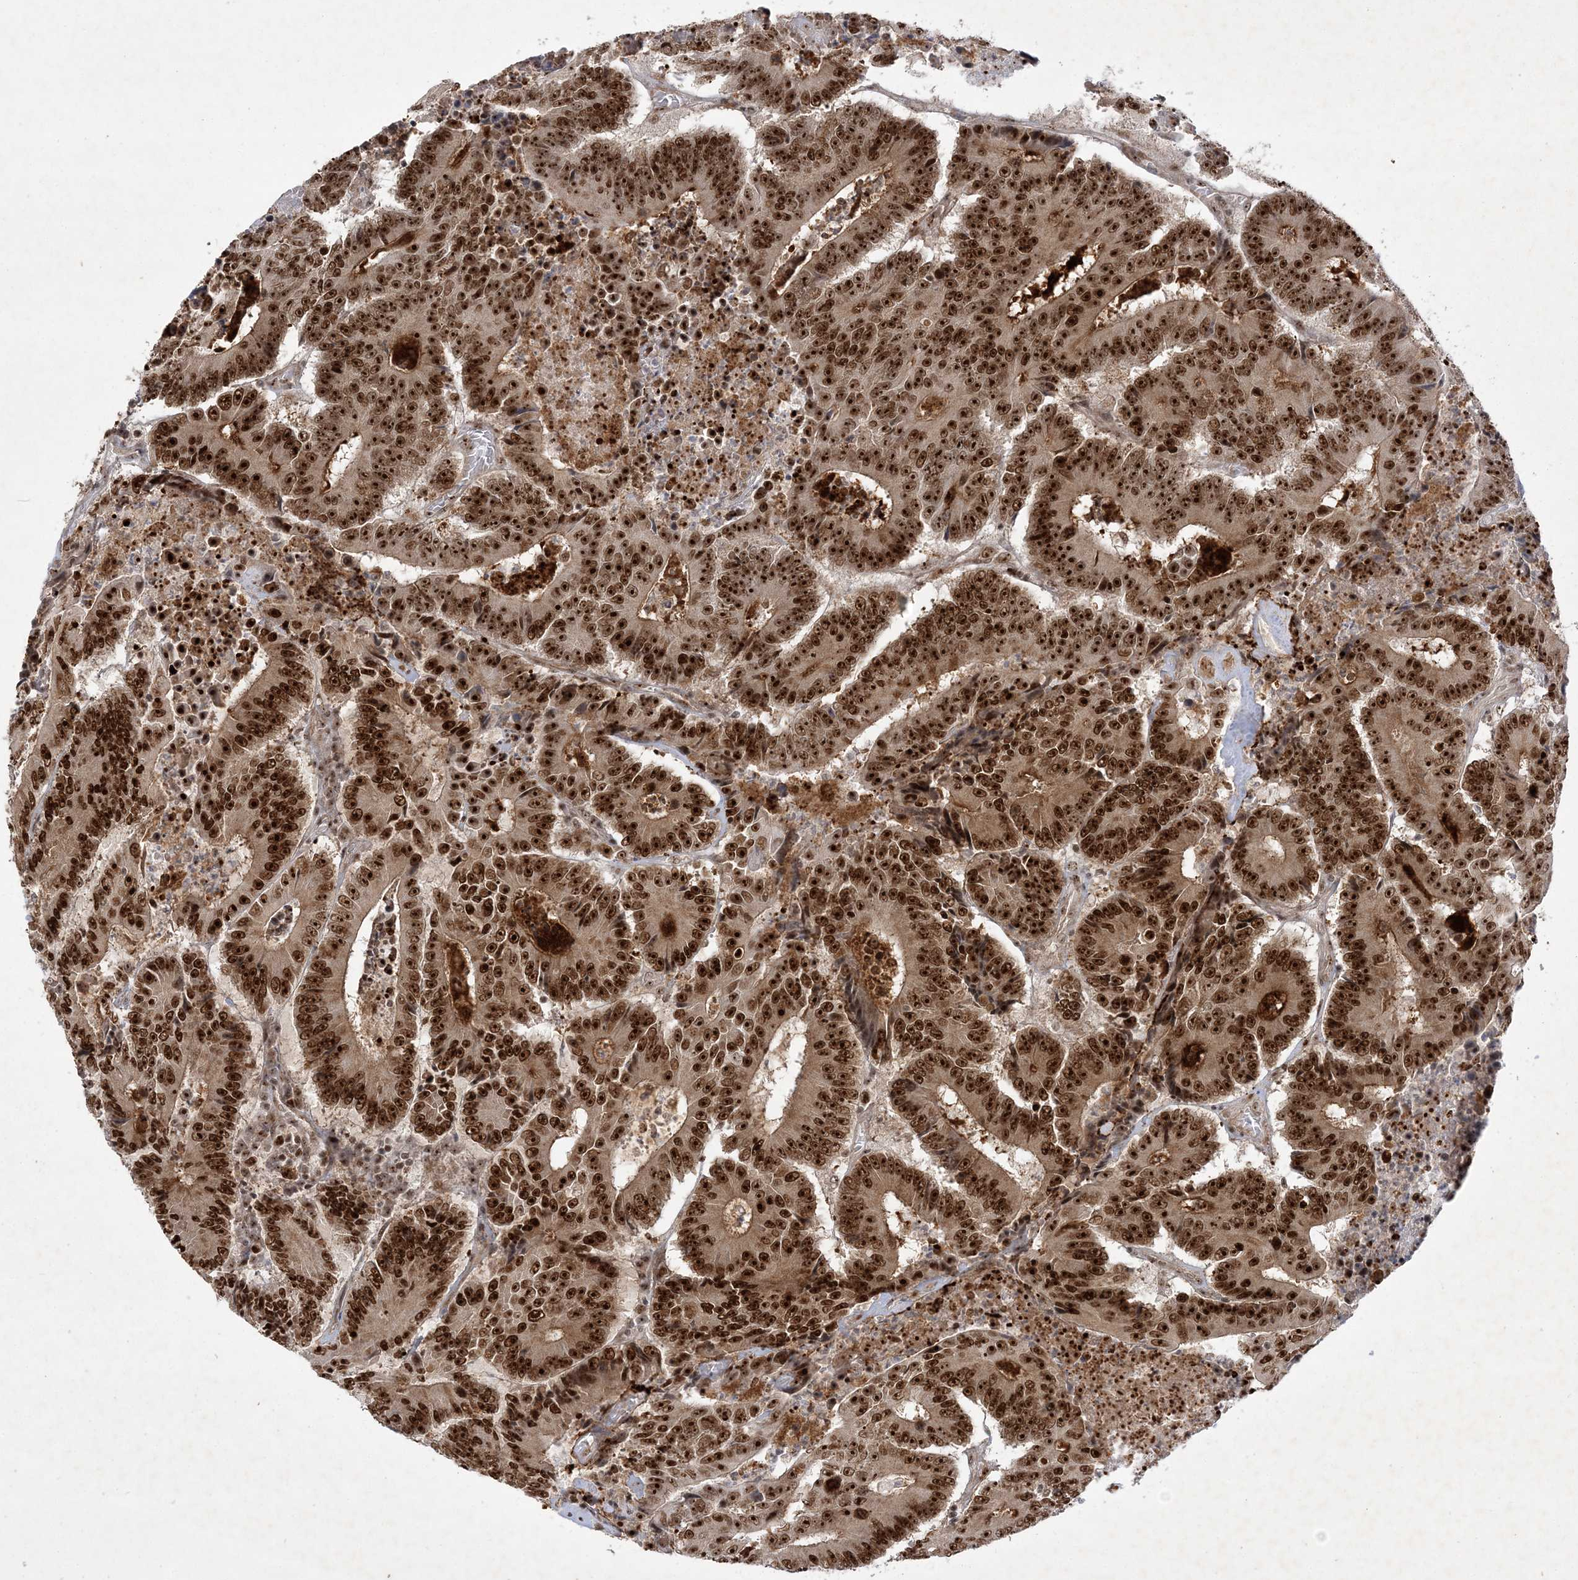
{"staining": {"intensity": "strong", "quantity": ">75%", "location": "nuclear"}, "tissue": "colorectal cancer", "cell_type": "Tumor cells", "image_type": "cancer", "snomed": [{"axis": "morphology", "description": "Adenocarcinoma, NOS"}, {"axis": "topography", "description": "Colon"}], "caption": "High-magnification brightfield microscopy of colorectal adenocarcinoma stained with DAB (brown) and counterstained with hematoxylin (blue). tumor cells exhibit strong nuclear expression is present in approximately>75% of cells. The staining is performed using DAB (3,3'-diaminobenzidine) brown chromogen to label protein expression. The nuclei are counter-stained blue using hematoxylin.", "gene": "NPM3", "patient": {"sex": "male", "age": 83}}